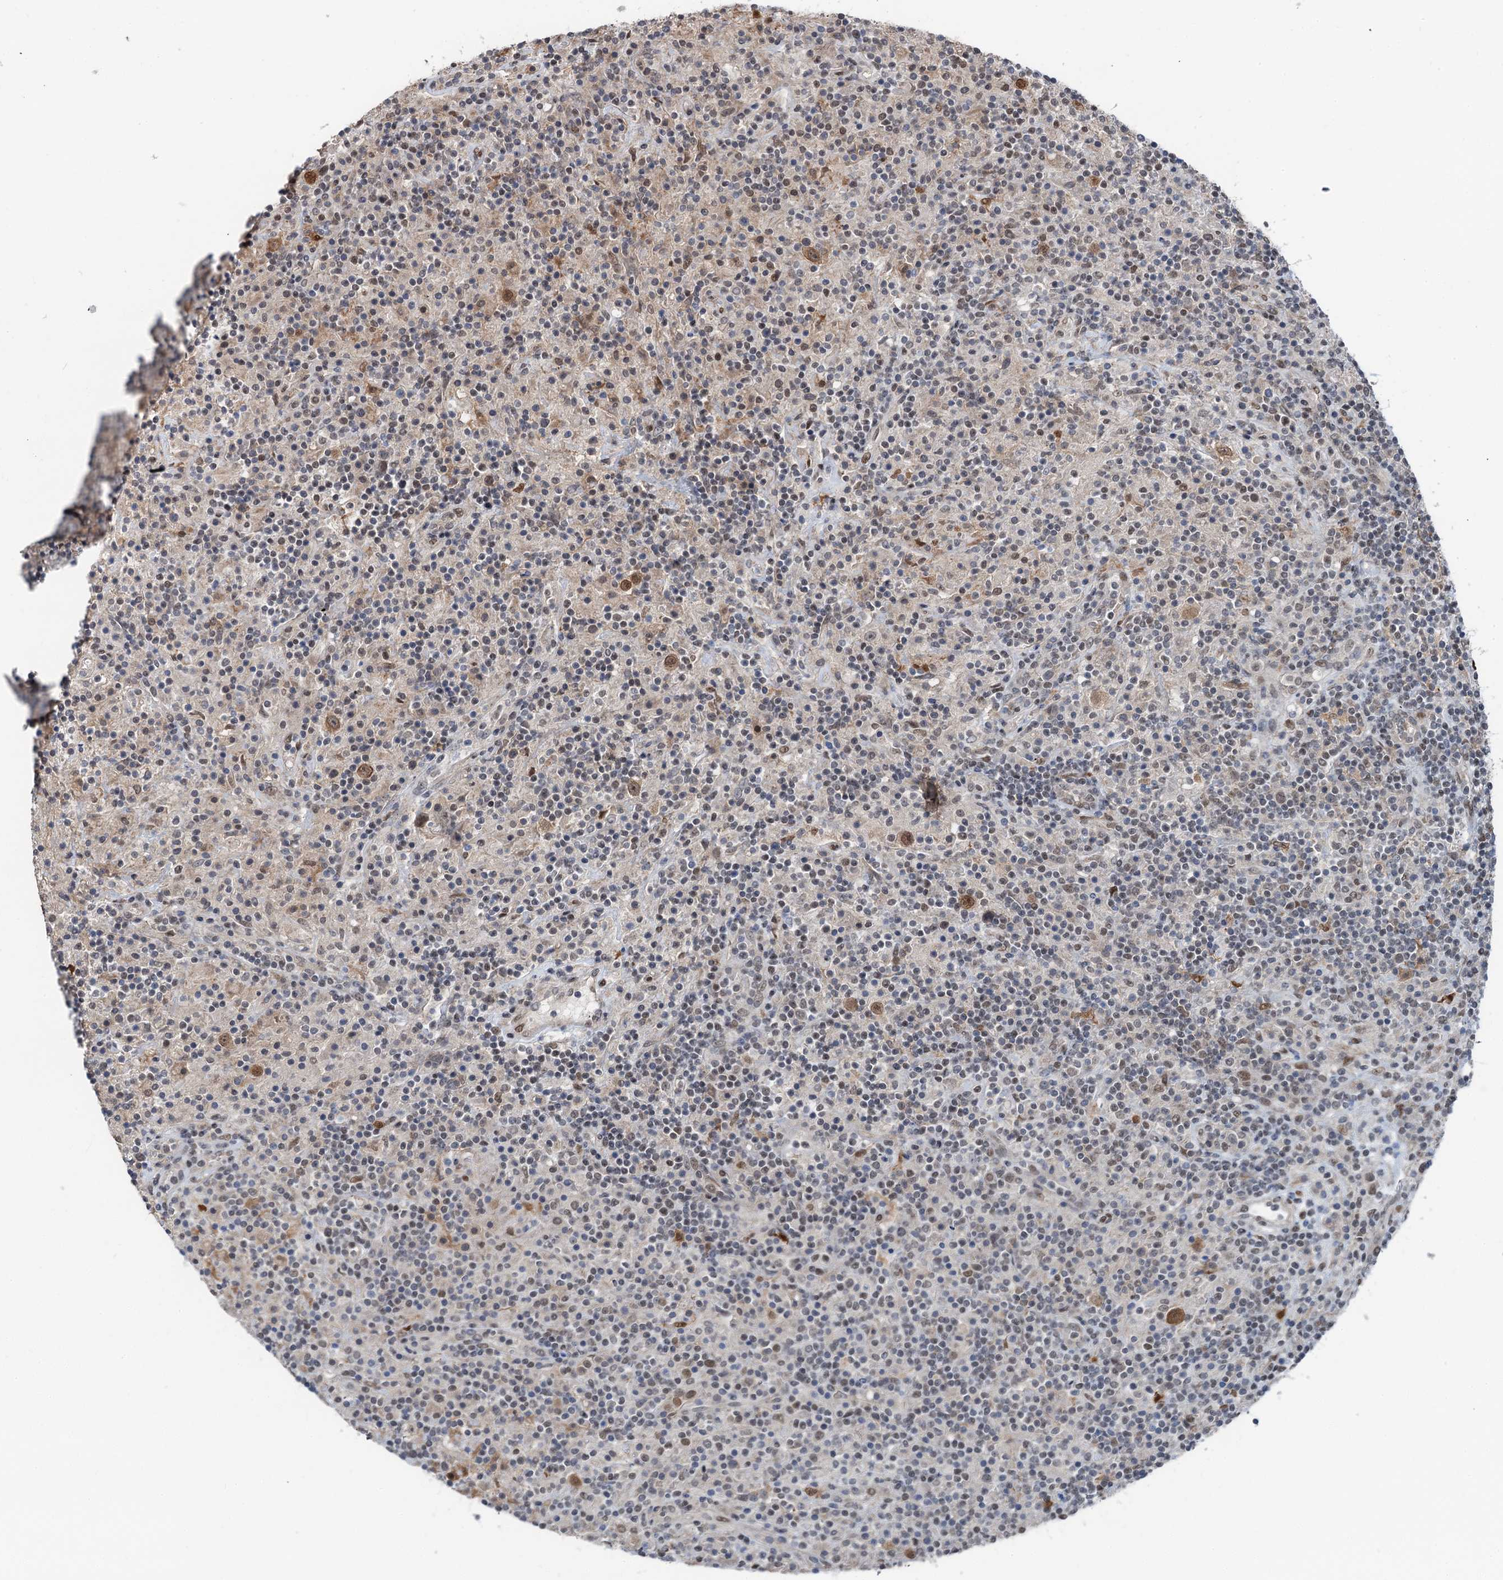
{"staining": {"intensity": "moderate", "quantity": ">75%", "location": "cytoplasmic/membranous,nuclear"}, "tissue": "lymphoma", "cell_type": "Tumor cells", "image_type": "cancer", "snomed": [{"axis": "morphology", "description": "Hodgkin's disease, NOS"}, {"axis": "topography", "description": "Lymph node"}], "caption": "Immunohistochemistry image of human lymphoma stained for a protein (brown), which shows medium levels of moderate cytoplasmic/membranous and nuclear staining in about >75% of tumor cells.", "gene": "CFDP1", "patient": {"sex": "male", "age": 70}}